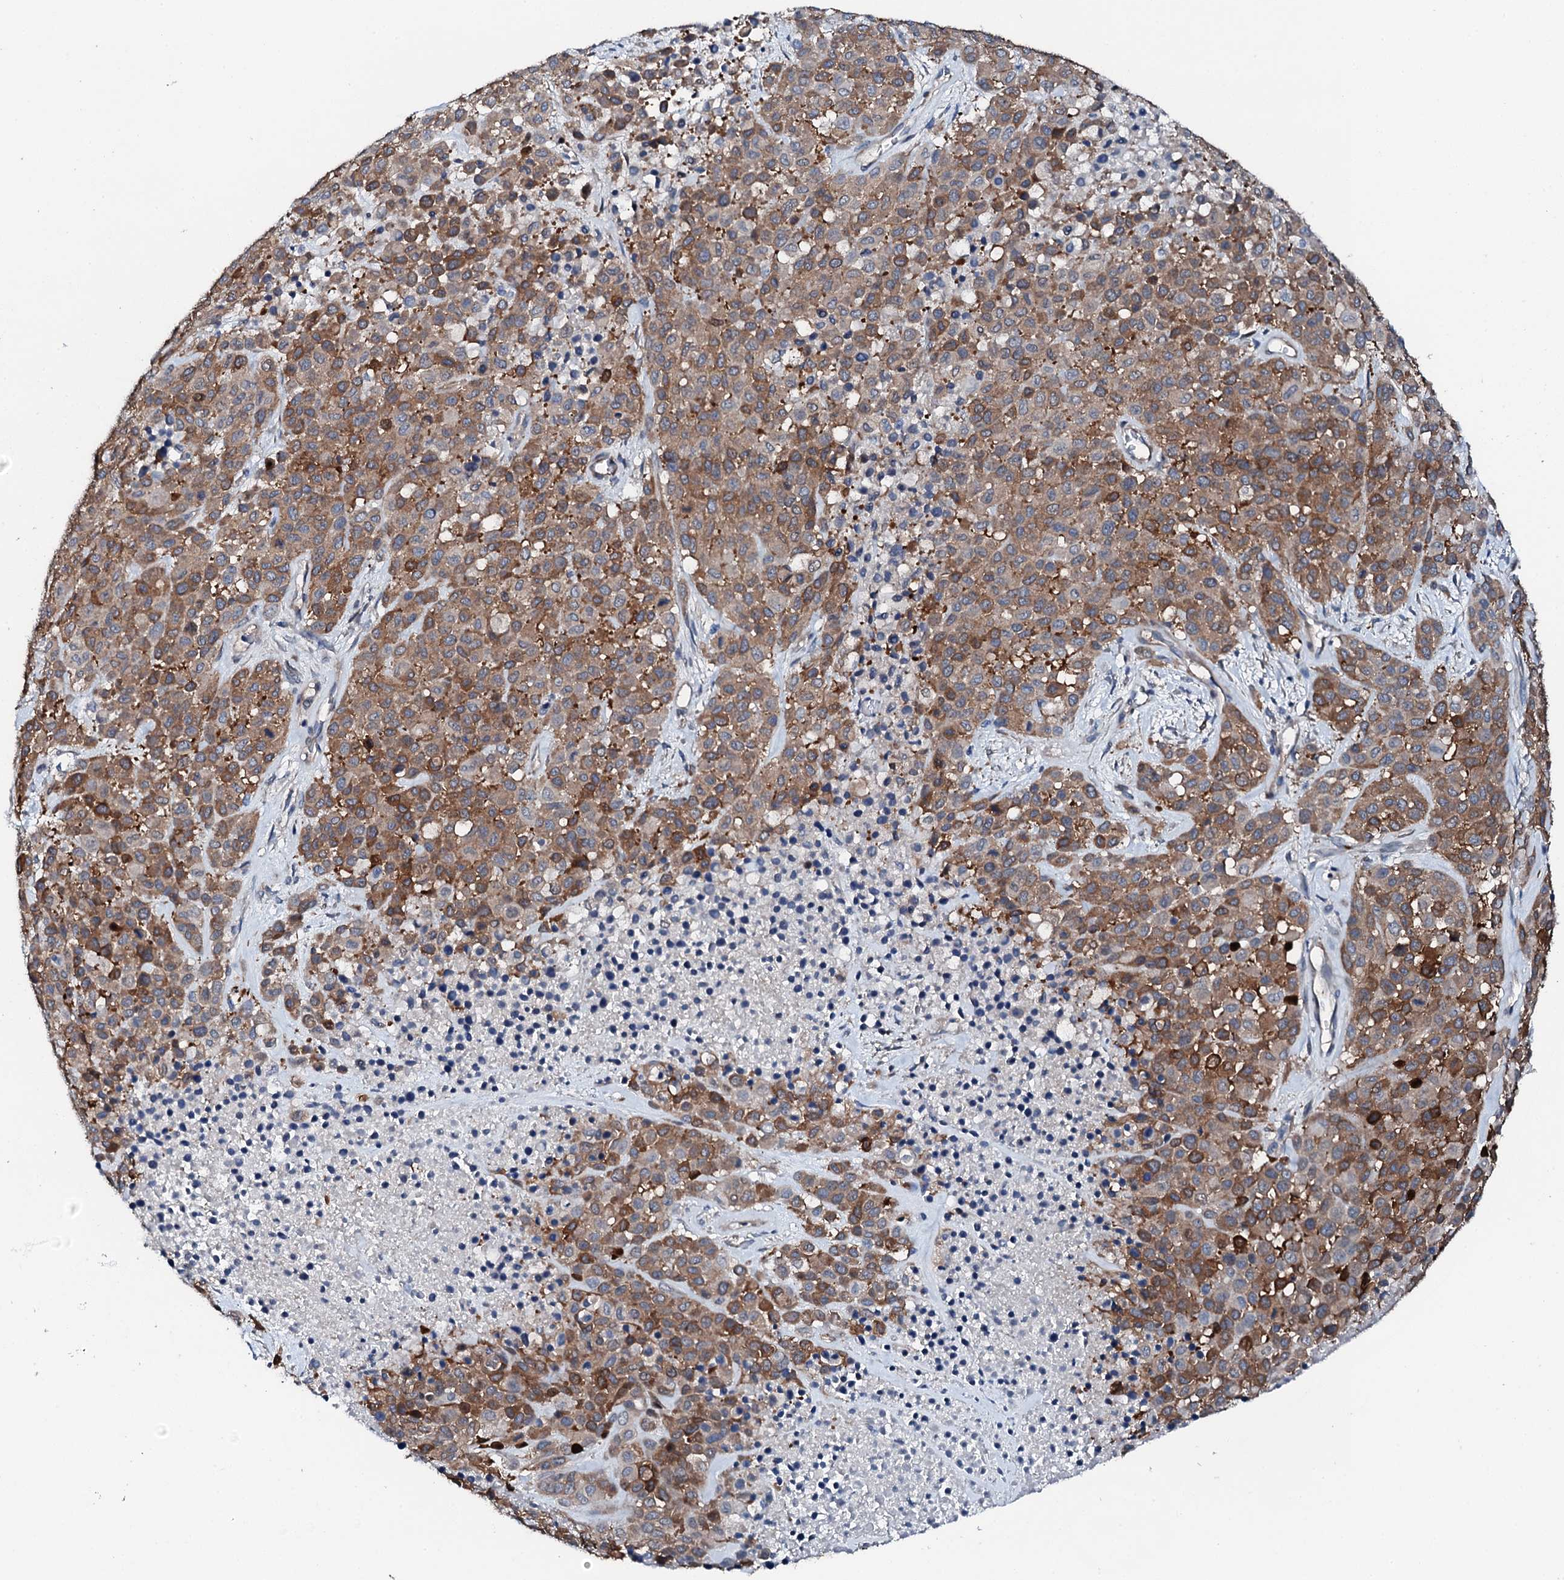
{"staining": {"intensity": "moderate", "quantity": ">75%", "location": "cytoplasmic/membranous"}, "tissue": "melanoma", "cell_type": "Tumor cells", "image_type": "cancer", "snomed": [{"axis": "morphology", "description": "Malignant melanoma, Metastatic site"}, {"axis": "topography", "description": "Skin"}], "caption": "About >75% of tumor cells in melanoma reveal moderate cytoplasmic/membranous protein staining as visualized by brown immunohistochemical staining.", "gene": "GFOD2", "patient": {"sex": "female", "age": 81}}